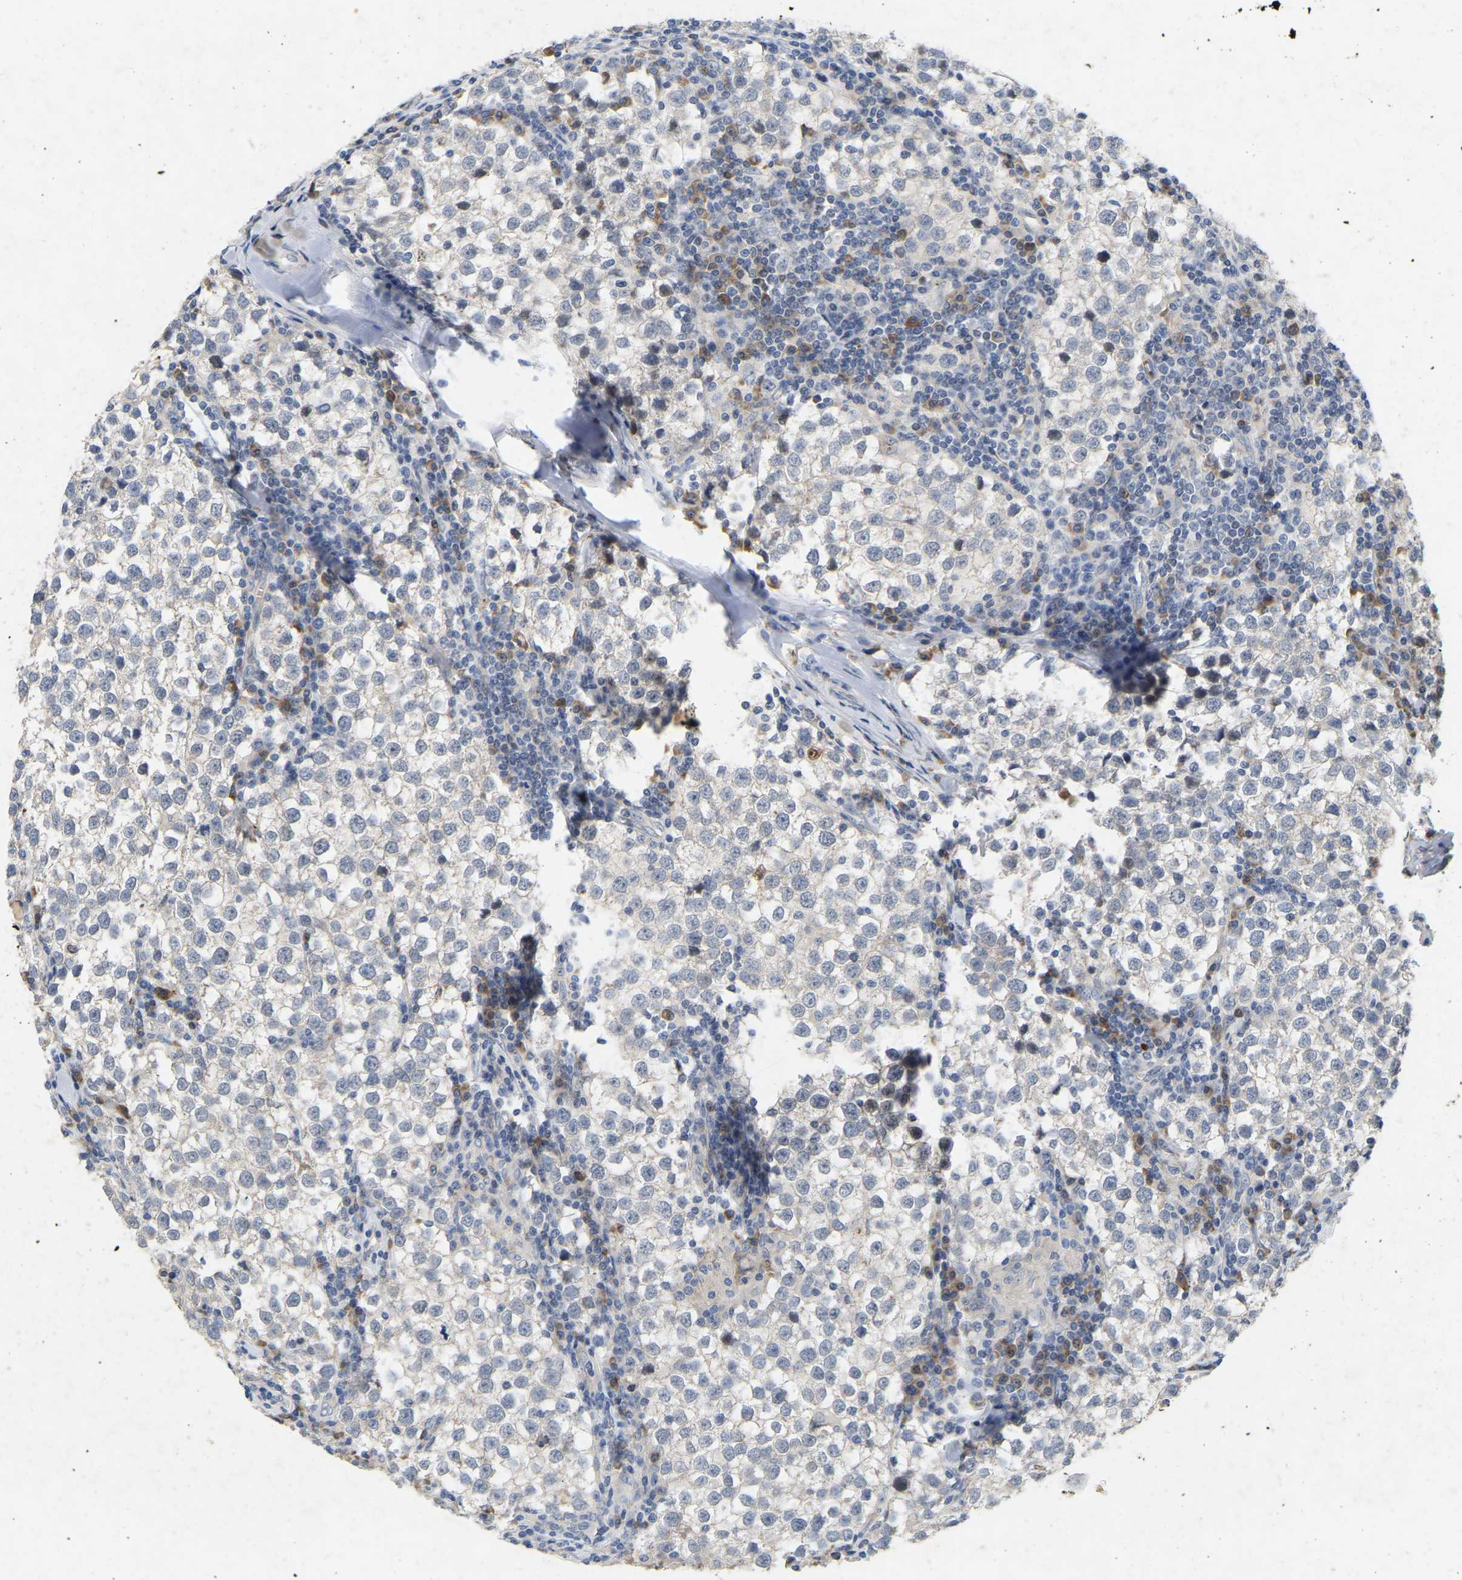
{"staining": {"intensity": "negative", "quantity": "none", "location": "none"}, "tissue": "testis cancer", "cell_type": "Tumor cells", "image_type": "cancer", "snomed": [{"axis": "morphology", "description": "Seminoma, NOS"}, {"axis": "morphology", "description": "Carcinoma, Embryonal, NOS"}, {"axis": "topography", "description": "Testis"}], "caption": "An IHC image of testis cancer (embryonal carcinoma) is shown. There is no staining in tumor cells of testis cancer (embryonal carcinoma).", "gene": "RHEB", "patient": {"sex": "male", "age": 36}}